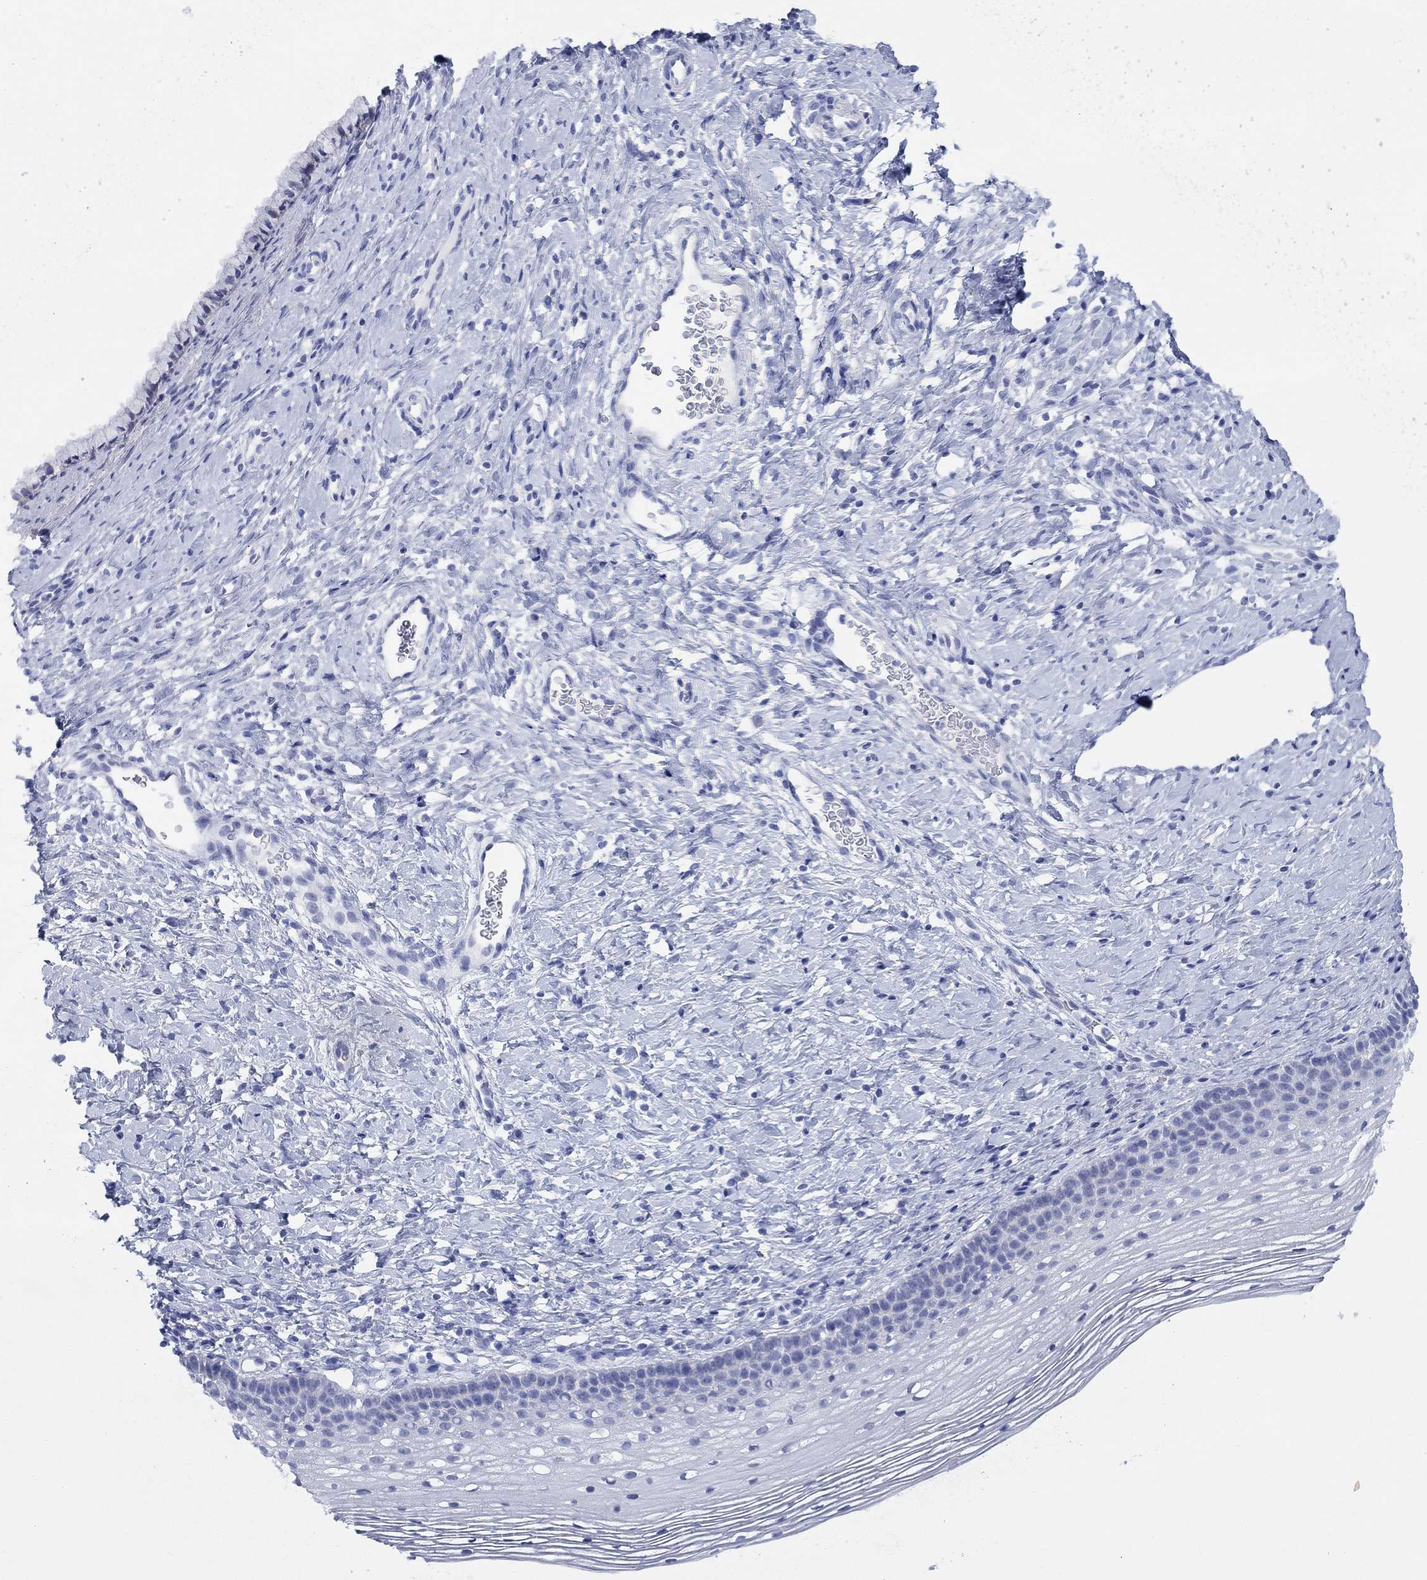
{"staining": {"intensity": "negative", "quantity": "none", "location": "none"}, "tissue": "cervix", "cell_type": "Glandular cells", "image_type": "normal", "snomed": [{"axis": "morphology", "description": "Normal tissue, NOS"}, {"axis": "topography", "description": "Cervix"}], "caption": "There is no significant staining in glandular cells of cervix. (Immunohistochemistry, brightfield microscopy, high magnification).", "gene": "ATP1B1", "patient": {"sex": "female", "age": 39}}